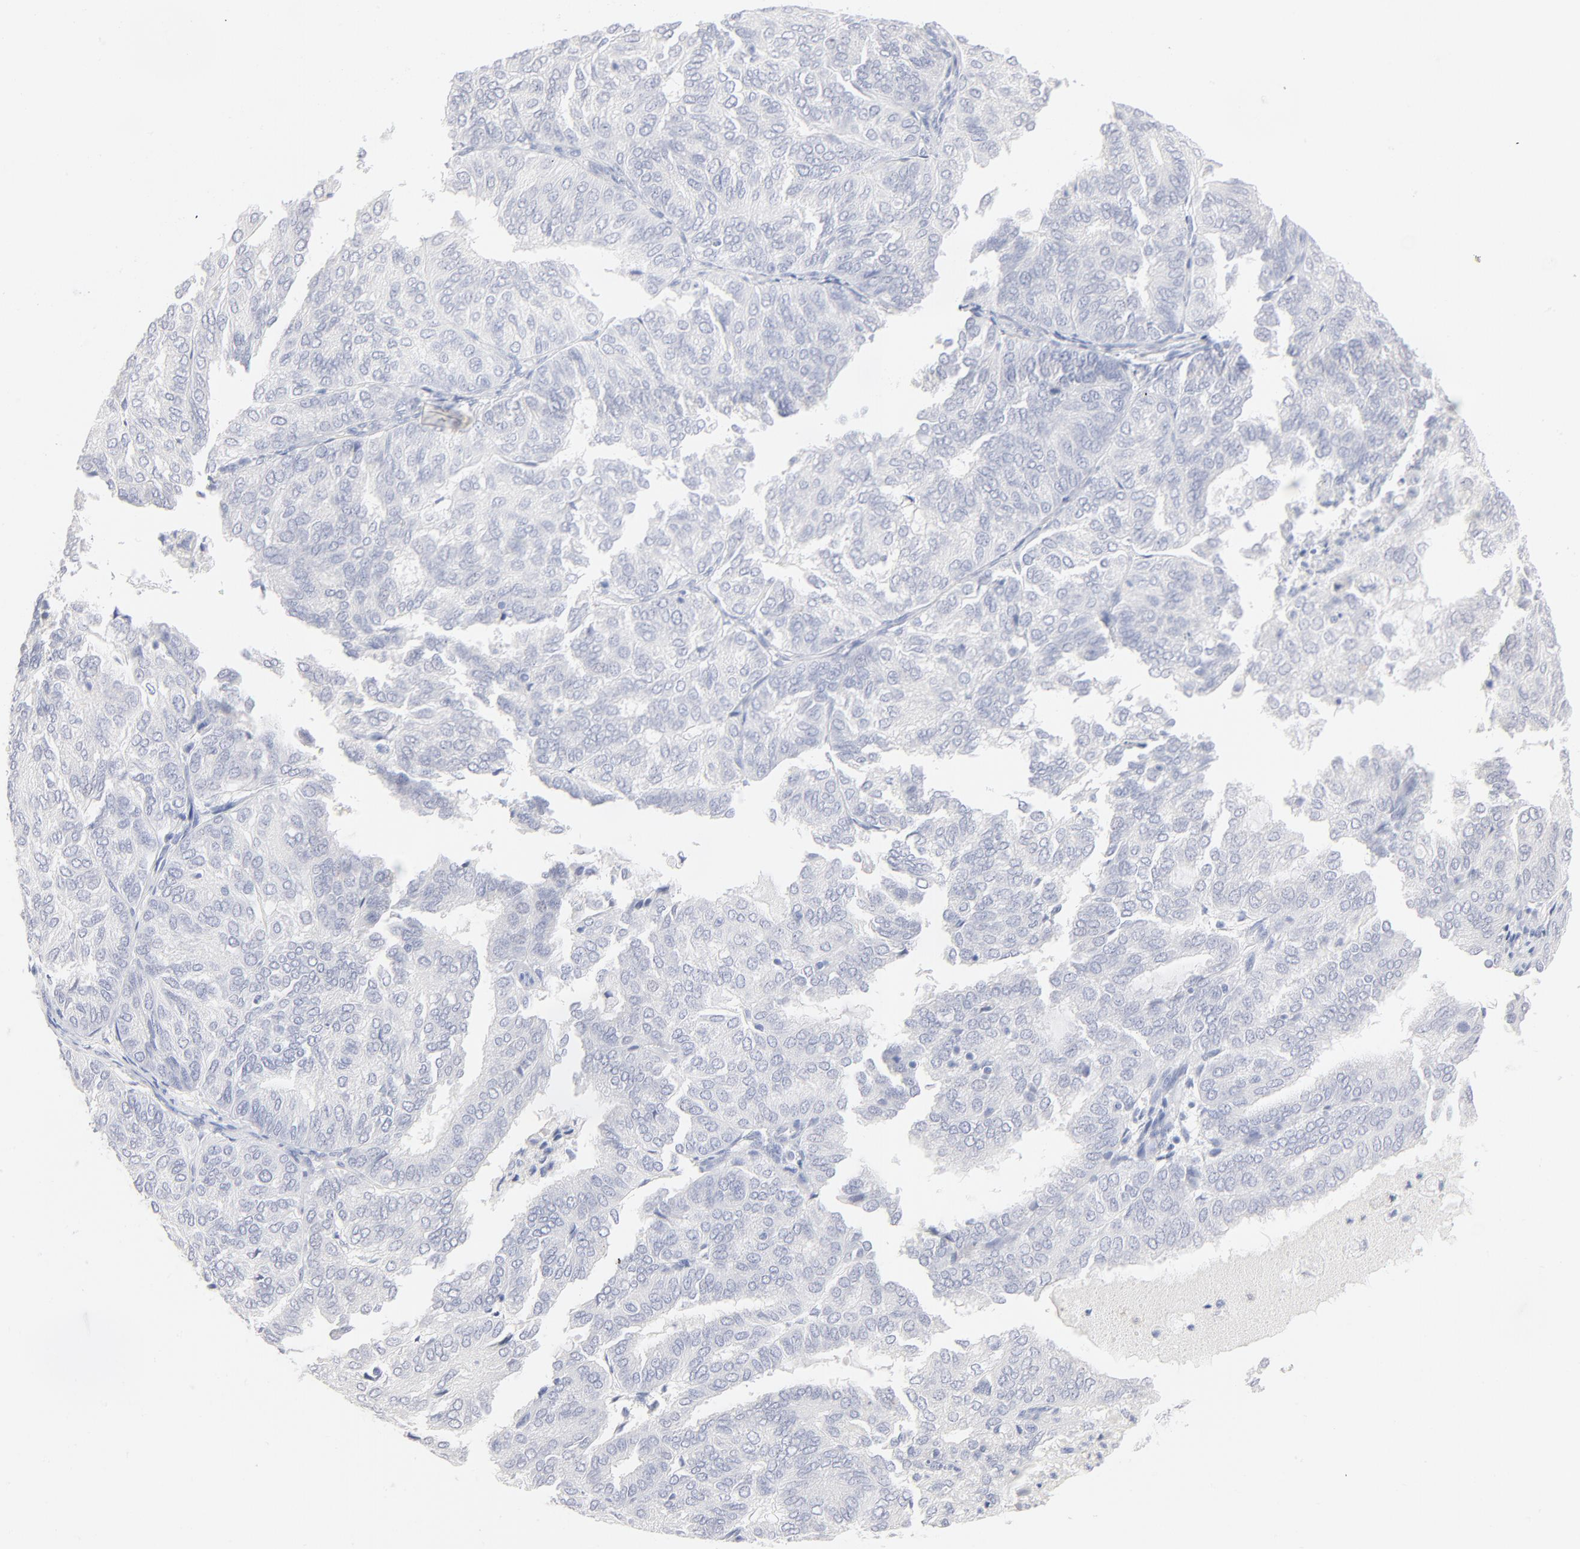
{"staining": {"intensity": "negative", "quantity": "none", "location": "none"}, "tissue": "endometrial cancer", "cell_type": "Tumor cells", "image_type": "cancer", "snomed": [{"axis": "morphology", "description": "Adenocarcinoma, NOS"}, {"axis": "topography", "description": "Endometrium"}], "caption": "DAB immunohistochemical staining of endometrial cancer exhibits no significant expression in tumor cells.", "gene": "ONECUT1", "patient": {"sex": "female", "age": 59}}